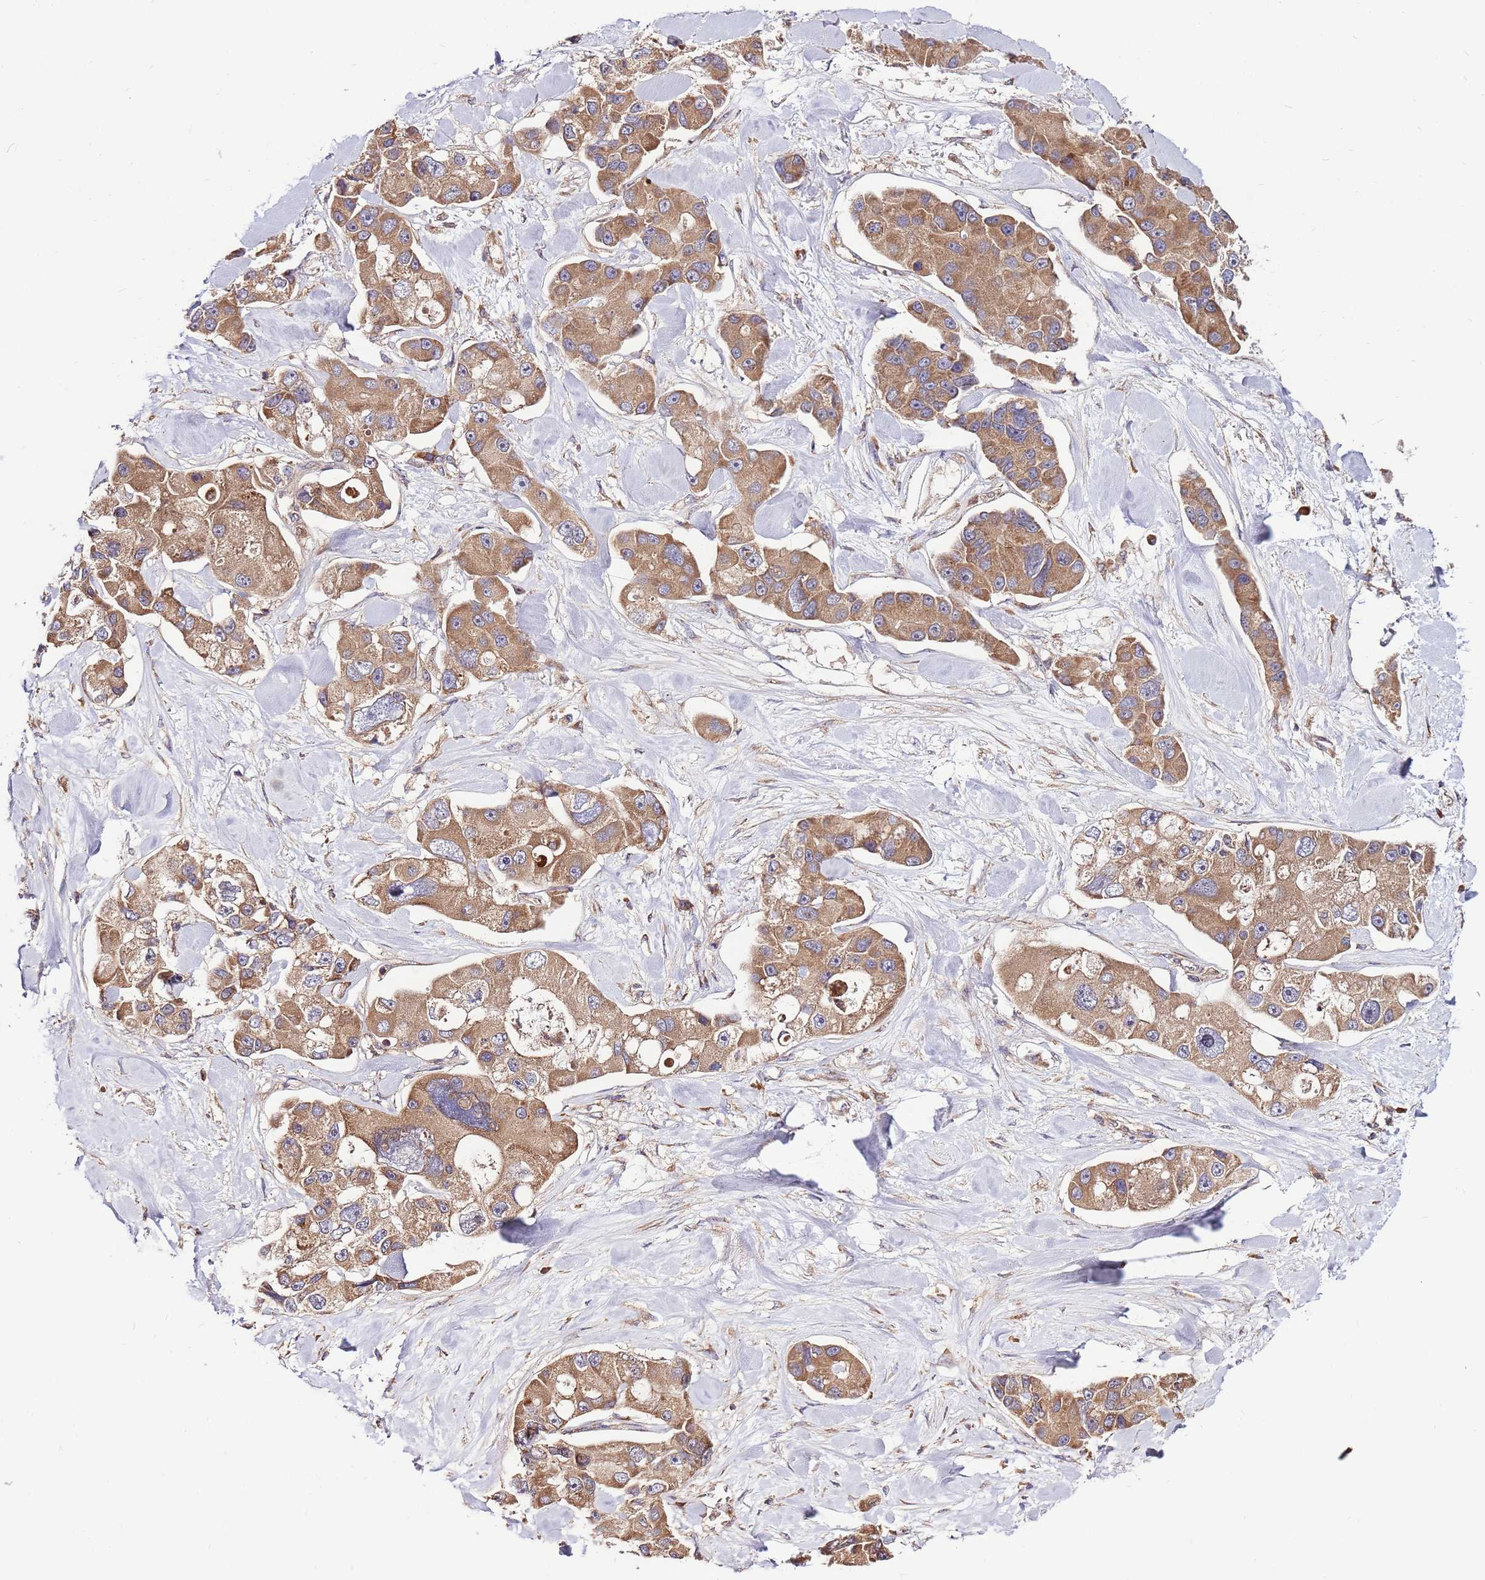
{"staining": {"intensity": "moderate", "quantity": ">75%", "location": "cytoplasmic/membranous"}, "tissue": "lung cancer", "cell_type": "Tumor cells", "image_type": "cancer", "snomed": [{"axis": "morphology", "description": "Adenocarcinoma, NOS"}, {"axis": "topography", "description": "Lung"}], "caption": "Tumor cells reveal medium levels of moderate cytoplasmic/membranous staining in approximately >75% of cells in lung cancer (adenocarcinoma). The staining was performed using DAB, with brown indicating positive protein expression. Nuclei are stained blue with hematoxylin.", "gene": "SLC44A5", "patient": {"sex": "female", "age": 54}}